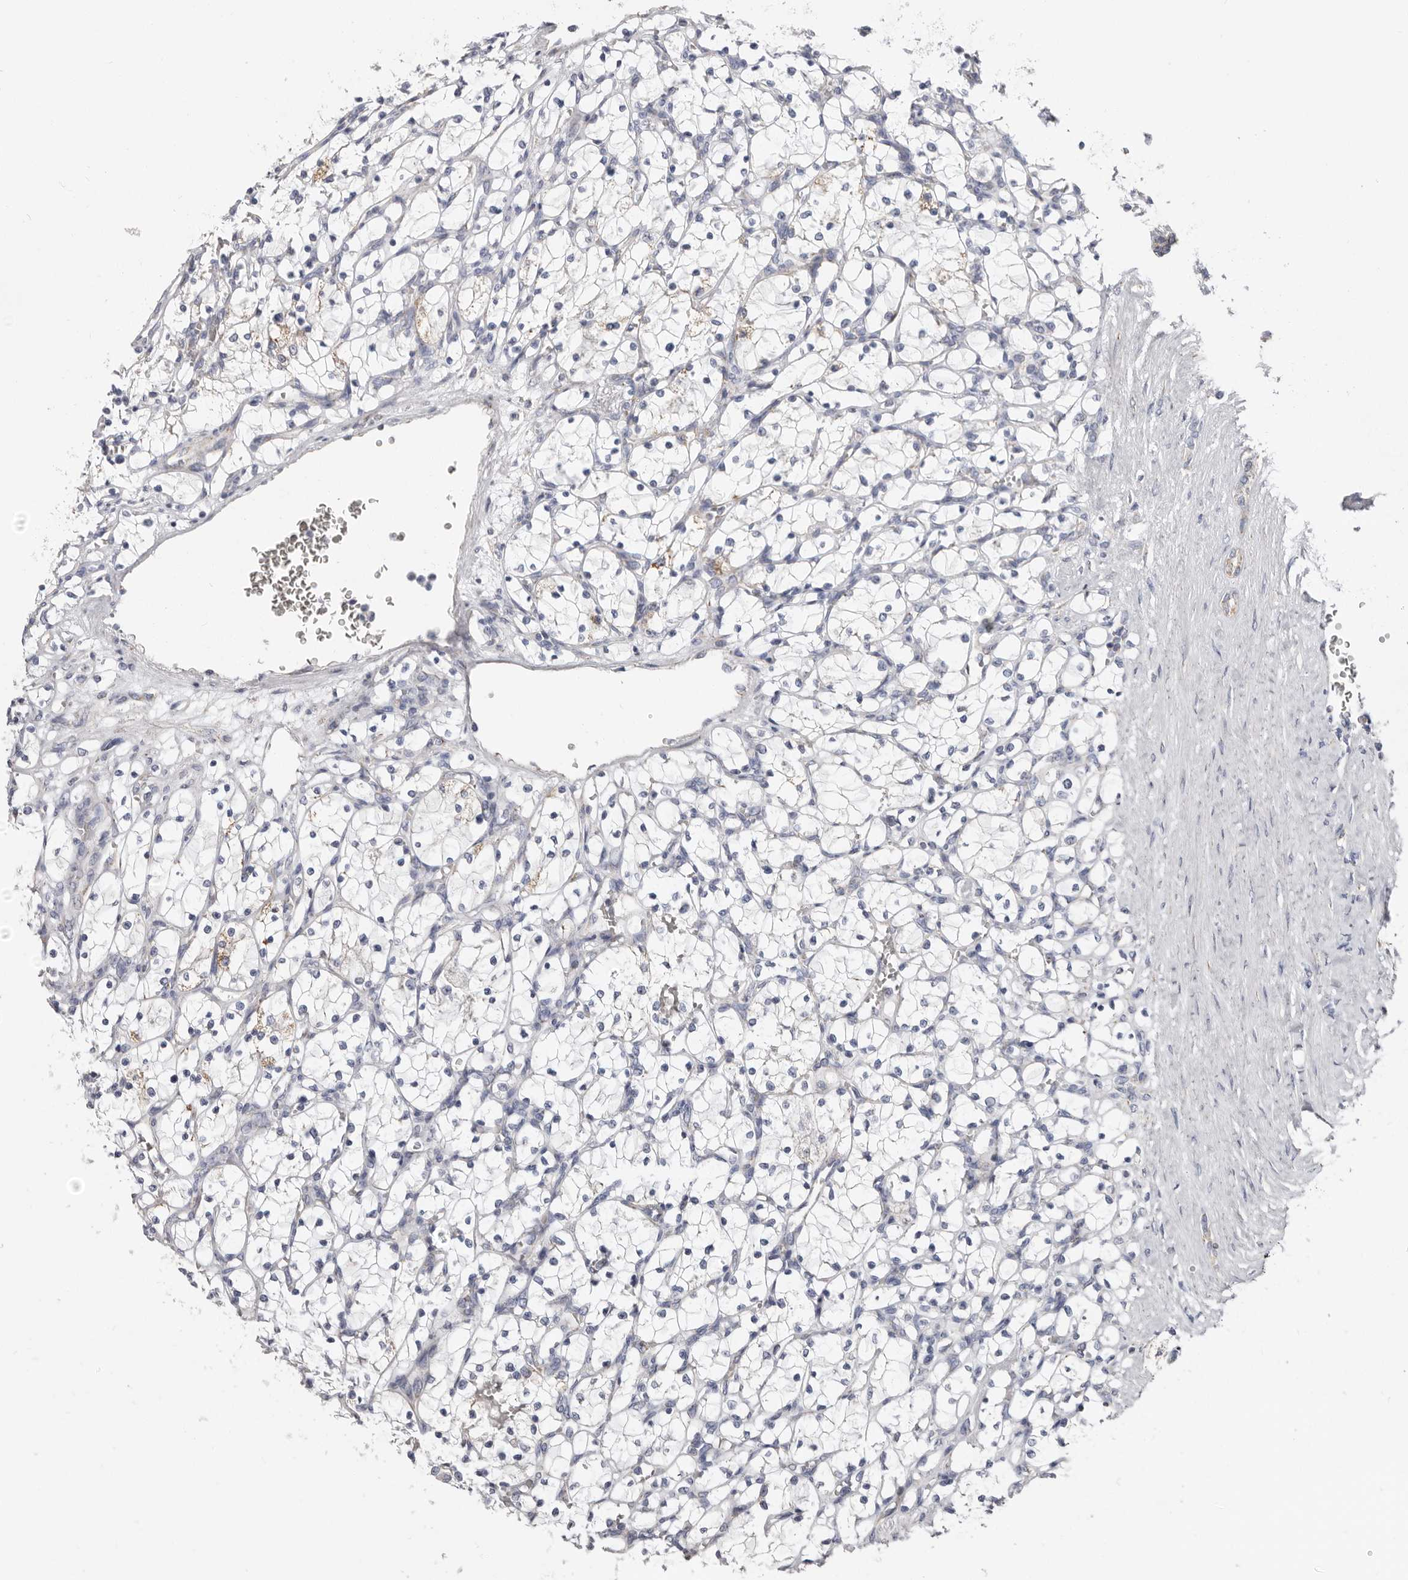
{"staining": {"intensity": "weak", "quantity": "<25%", "location": "cytoplasmic/membranous"}, "tissue": "renal cancer", "cell_type": "Tumor cells", "image_type": "cancer", "snomed": [{"axis": "morphology", "description": "Adenocarcinoma, NOS"}, {"axis": "topography", "description": "Kidney"}], "caption": "Renal adenocarcinoma was stained to show a protein in brown. There is no significant positivity in tumor cells.", "gene": "RSPO2", "patient": {"sex": "female", "age": 69}}